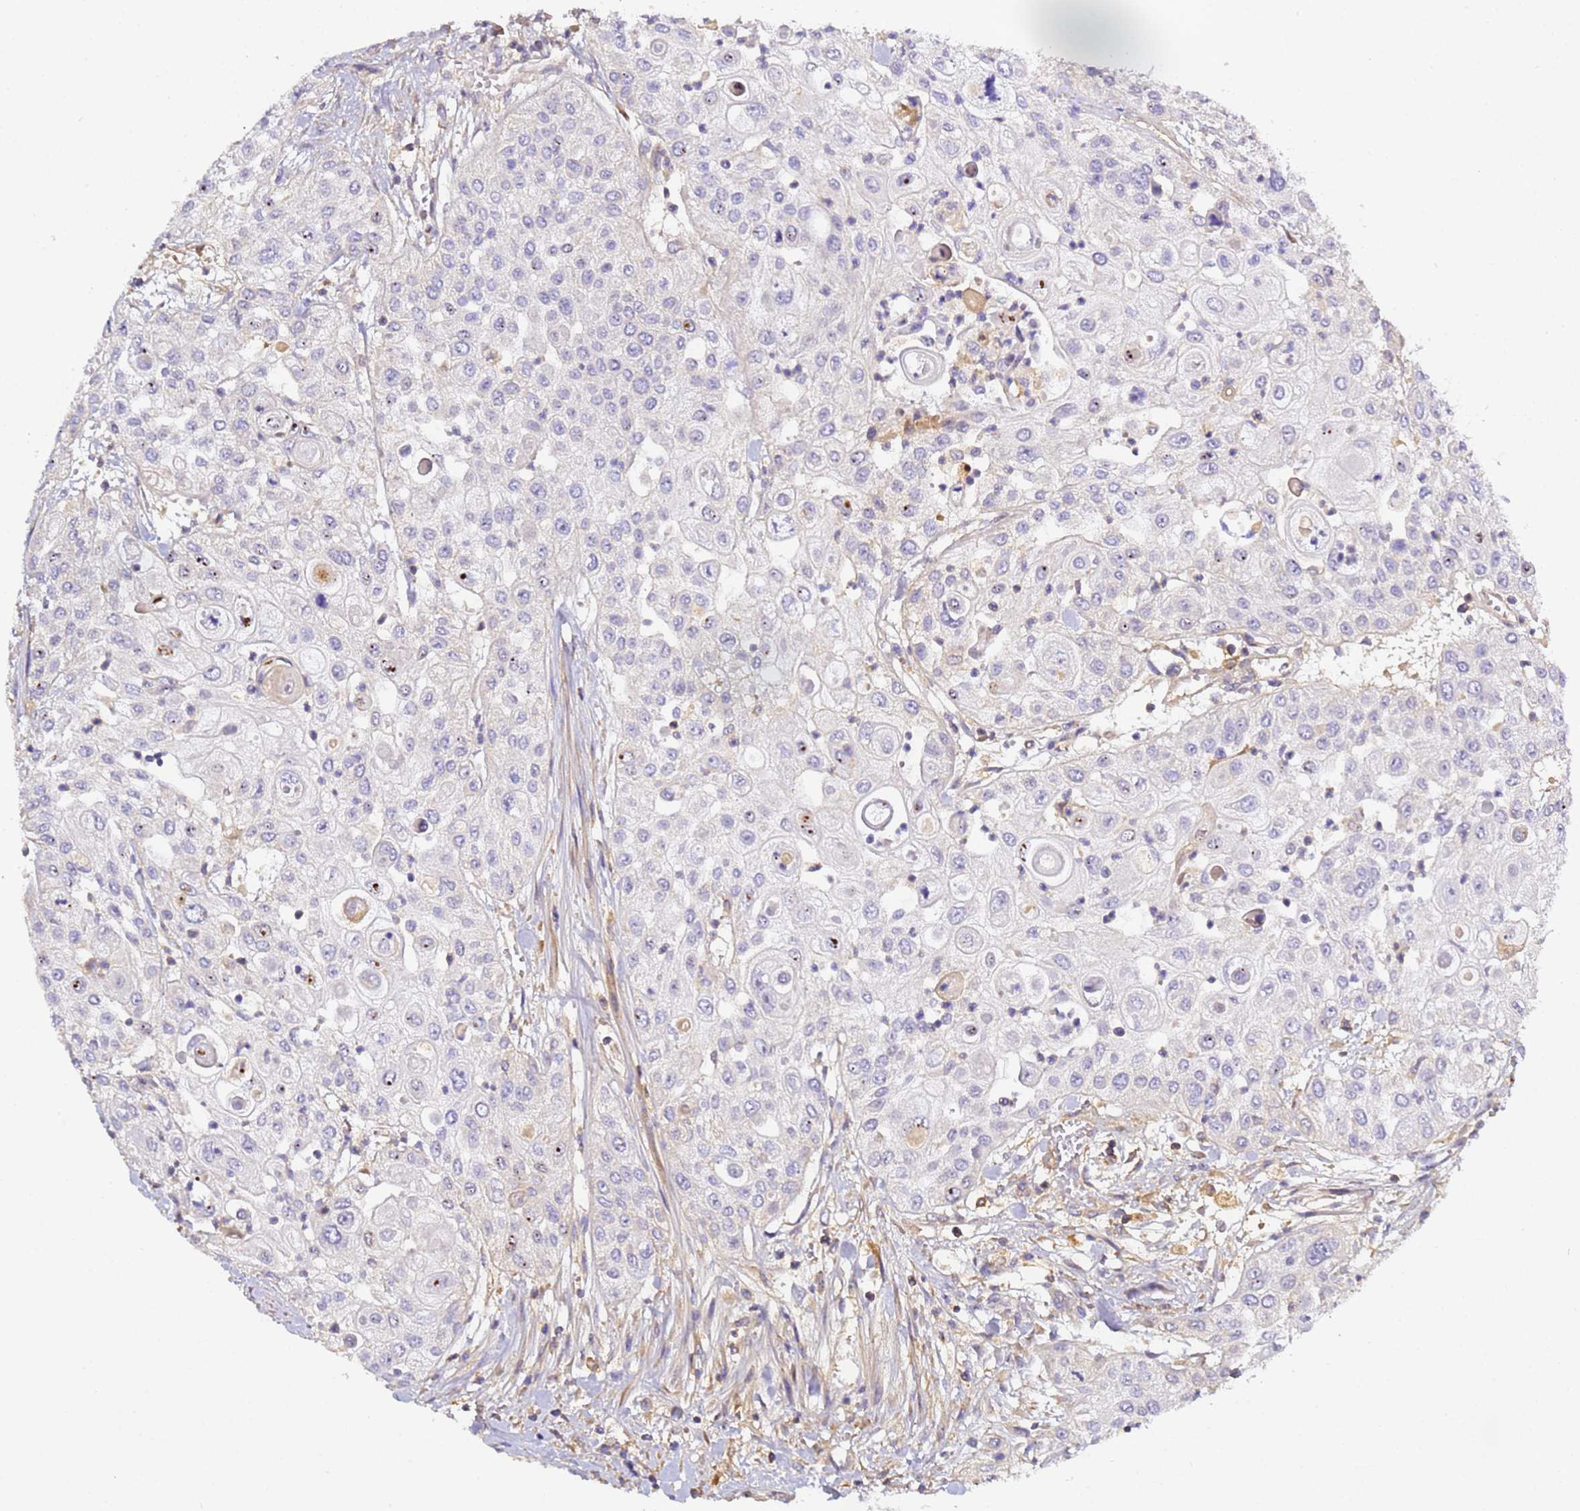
{"staining": {"intensity": "negative", "quantity": "none", "location": "none"}, "tissue": "urothelial cancer", "cell_type": "Tumor cells", "image_type": "cancer", "snomed": [{"axis": "morphology", "description": "Urothelial carcinoma, High grade"}, {"axis": "topography", "description": "Urinary bladder"}], "caption": "A high-resolution image shows immunohistochemistry staining of urothelial cancer, which demonstrates no significant positivity in tumor cells.", "gene": "CFH", "patient": {"sex": "female", "age": 79}}